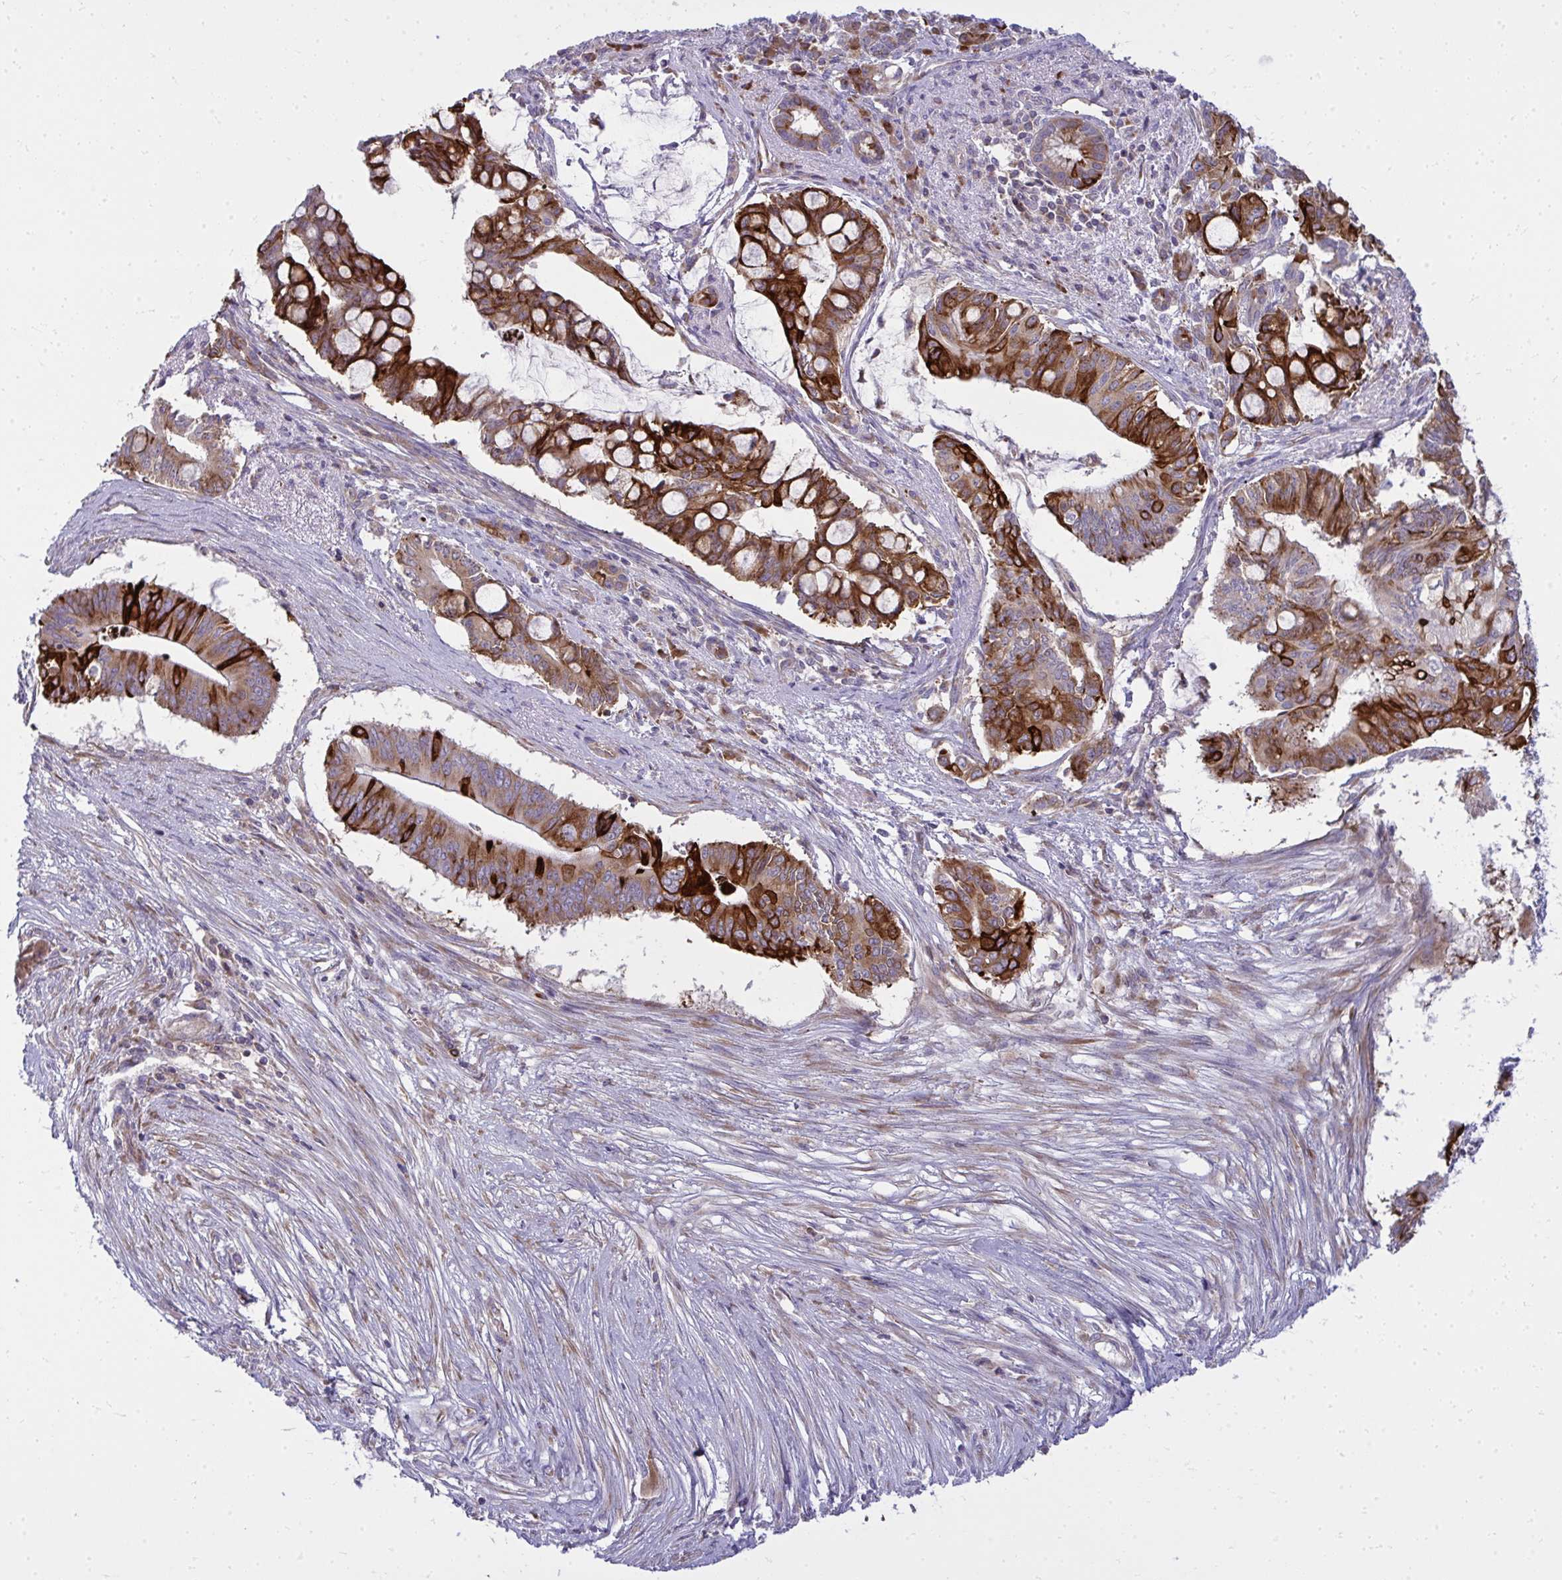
{"staining": {"intensity": "strong", "quantity": ">75%", "location": "cytoplasmic/membranous"}, "tissue": "pancreatic cancer", "cell_type": "Tumor cells", "image_type": "cancer", "snomed": [{"axis": "morphology", "description": "Adenocarcinoma, NOS"}, {"axis": "topography", "description": "Pancreas"}], "caption": "This is a photomicrograph of immunohistochemistry (IHC) staining of pancreatic cancer, which shows strong expression in the cytoplasmic/membranous of tumor cells.", "gene": "GFPT2", "patient": {"sex": "male", "age": 68}}